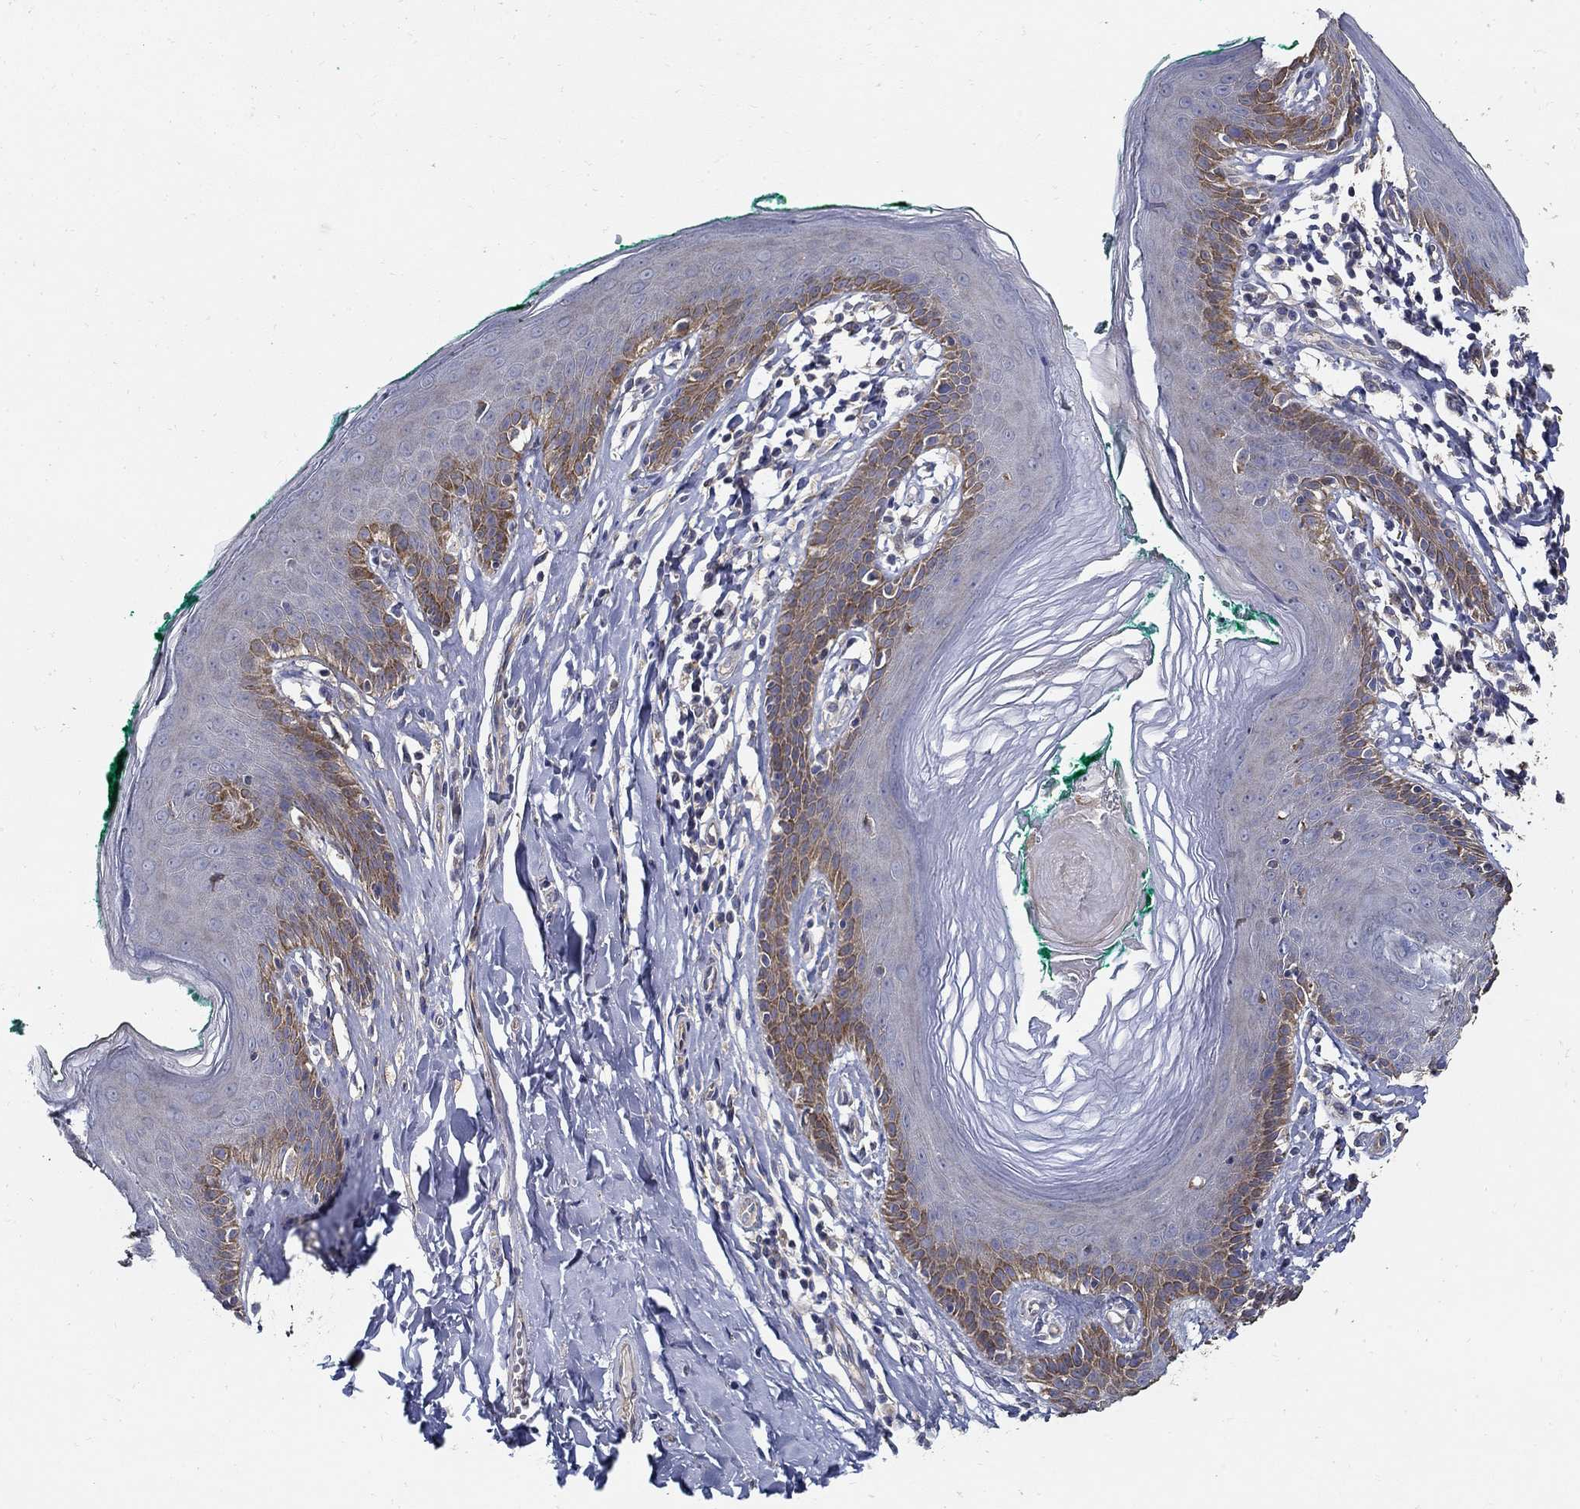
{"staining": {"intensity": "negative", "quantity": "none", "location": "none"}, "tissue": "skin", "cell_type": "Epidermal cells", "image_type": "normal", "snomed": [{"axis": "morphology", "description": "Normal tissue, NOS"}, {"axis": "topography", "description": "Vulva"}], "caption": "Immunohistochemical staining of unremarkable skin displays no significant positivity in epidermal cells.", "gene": "EMILIN3", "patient": {"sex": "female", "age": 66}}